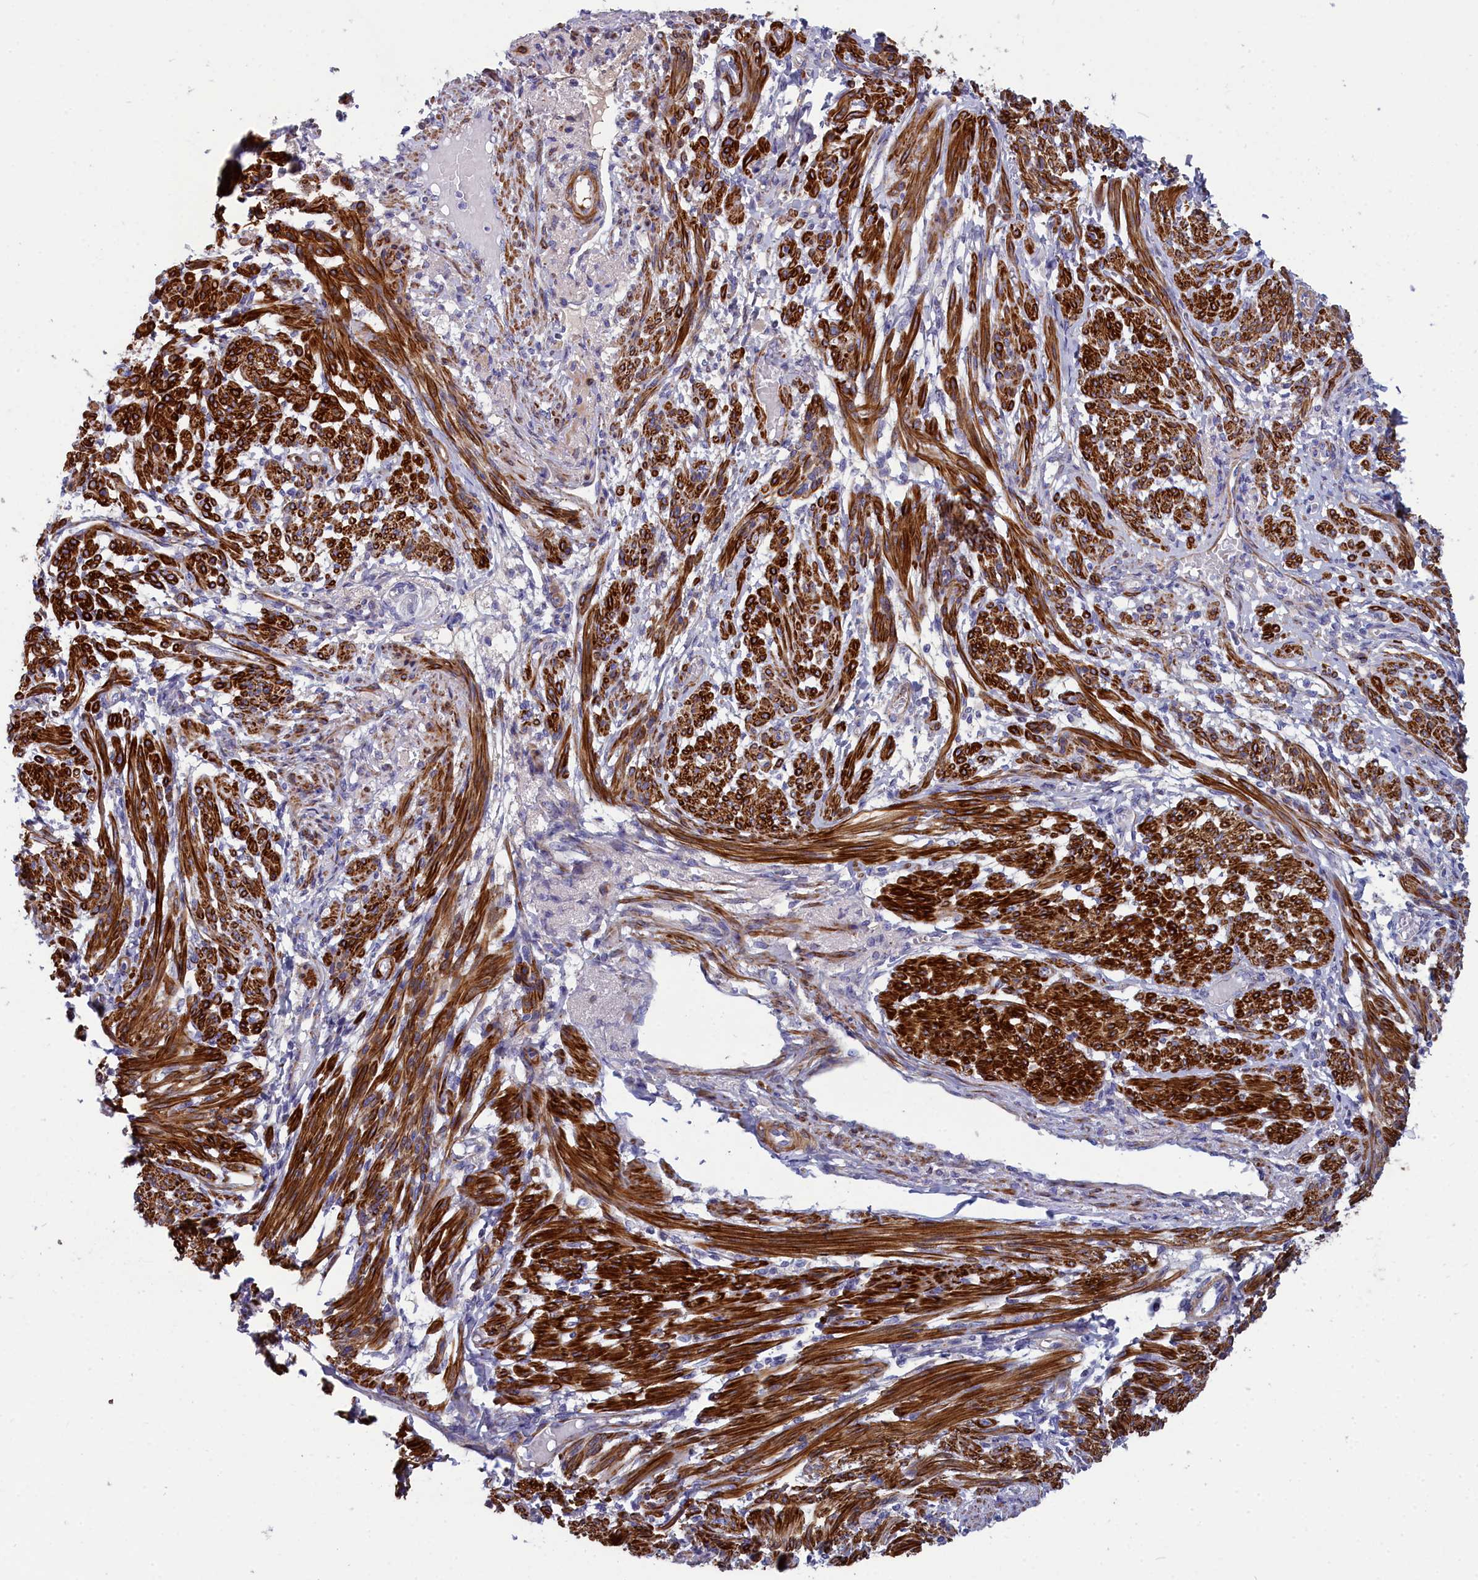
{"staining": {"intensity": "strong", "quantity": "25%-75%", "location": "cytoplasmic/membranous"}, "tissue": "smooth muscle", "cell_type": "Smooth muscle cells", "image_type": "normal", "snomed": [{"axis": "morphology", "description": "Normal tissue, NOS"}, {"axis": "topography", "description": "Smooth muscle"}], "caption": "Approximately 25%-75% of smooth muscle cells in benign smooth muscle show strong cytoplasmic/membranous protein staining as visualized by brown immunohistochemical staining.", "gene": "TUBGCP4", "patient": {"sex": "female", "age": 39}}